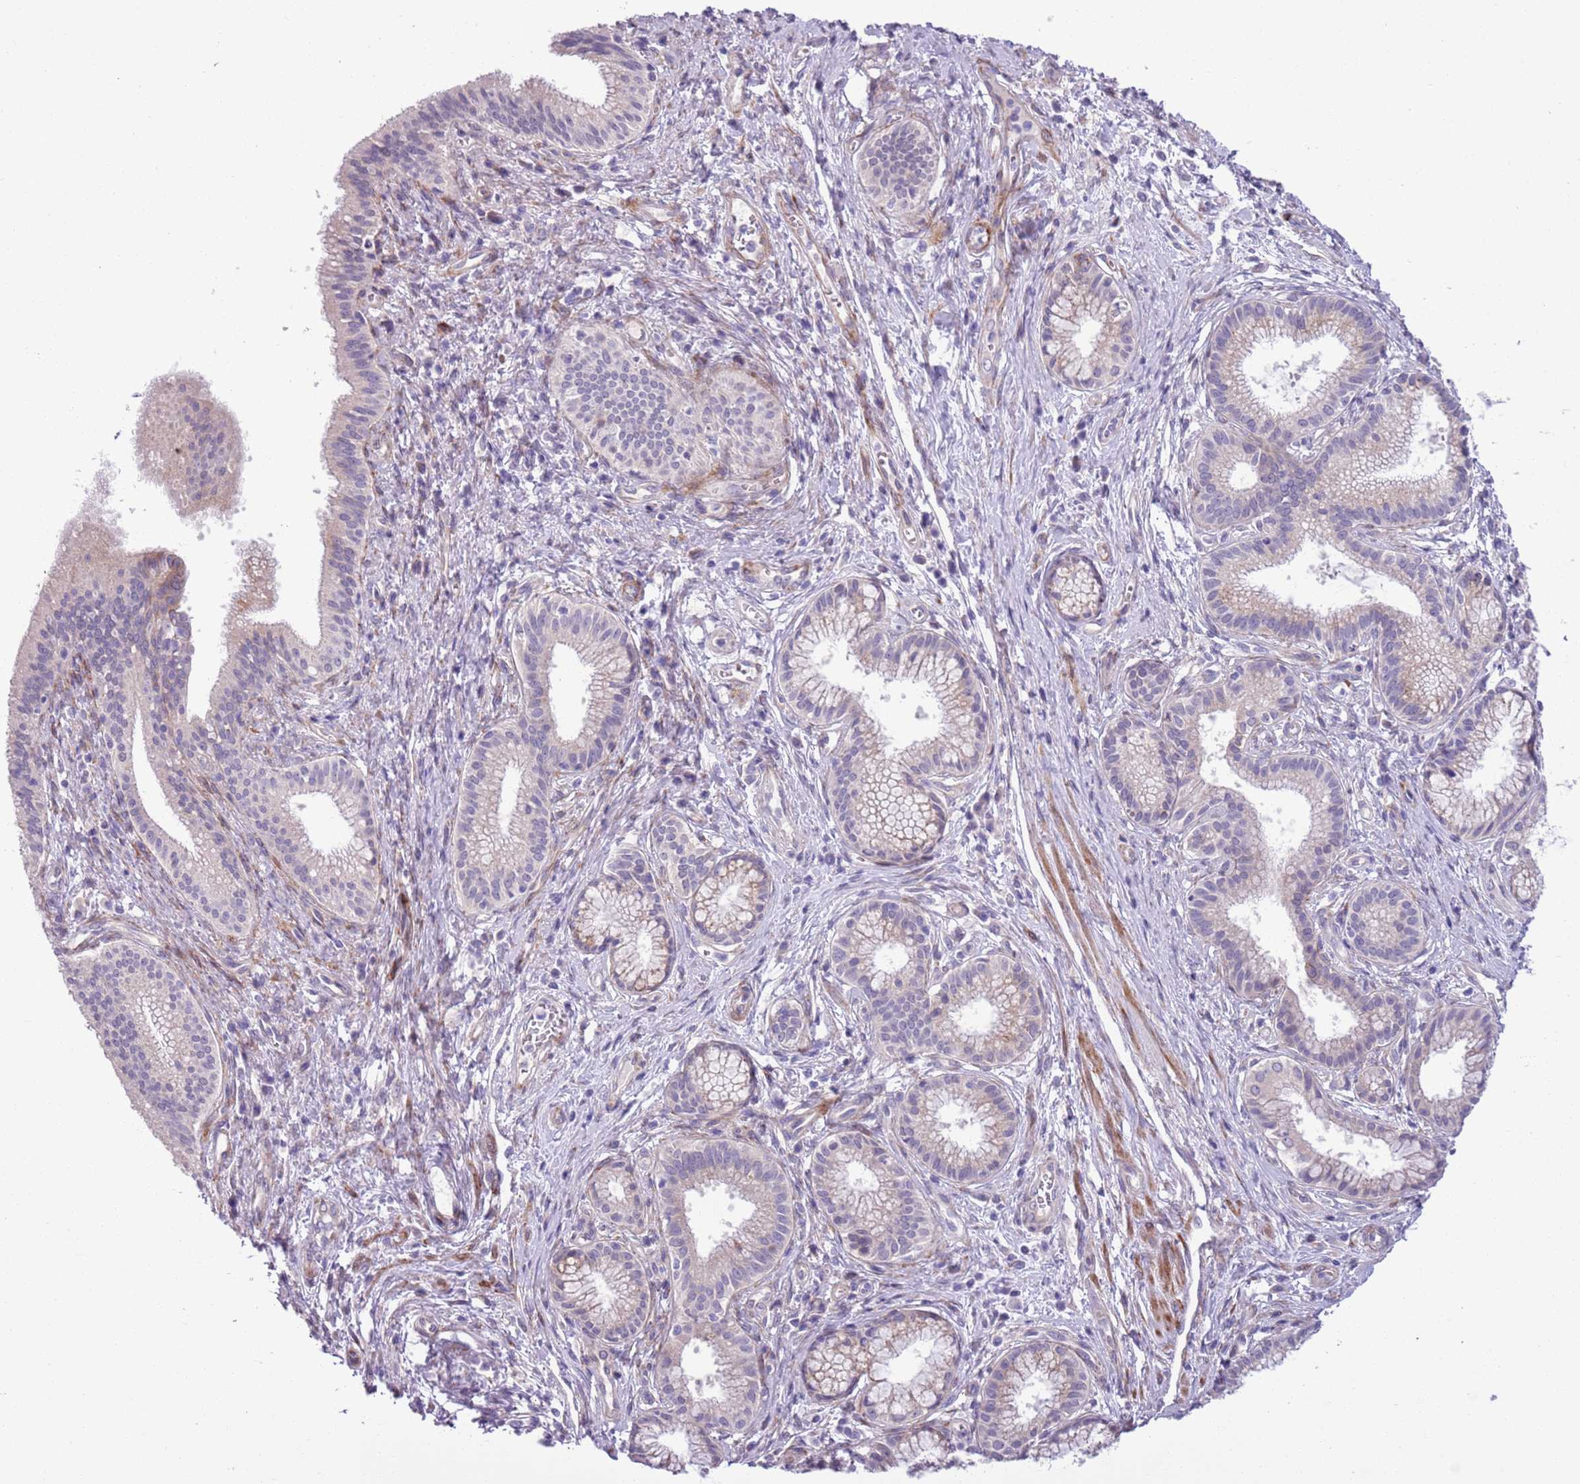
{"staining": {"intensity": "negative", "quantity": "none", "location": "none"}, "tissue": "pancreatic cancer", "cell_type": "Tumor cells", "image_type": "cancer", "snomed": [{"axis": "morphology", "description": "Adenocarcinoma, NOS"}, {"axis": "topography", "description": "Pancreas"}], "caption": "High magnification brightfield microscopy of pancreatic cancer stained with DAB (3,3'-diaminobenzidine) (brown) and counterstained with hematoxylin (blue): tumor cells show no significant staining.", "gene": "MRPL32", "patient": {"sex": "male", "age": 72}}